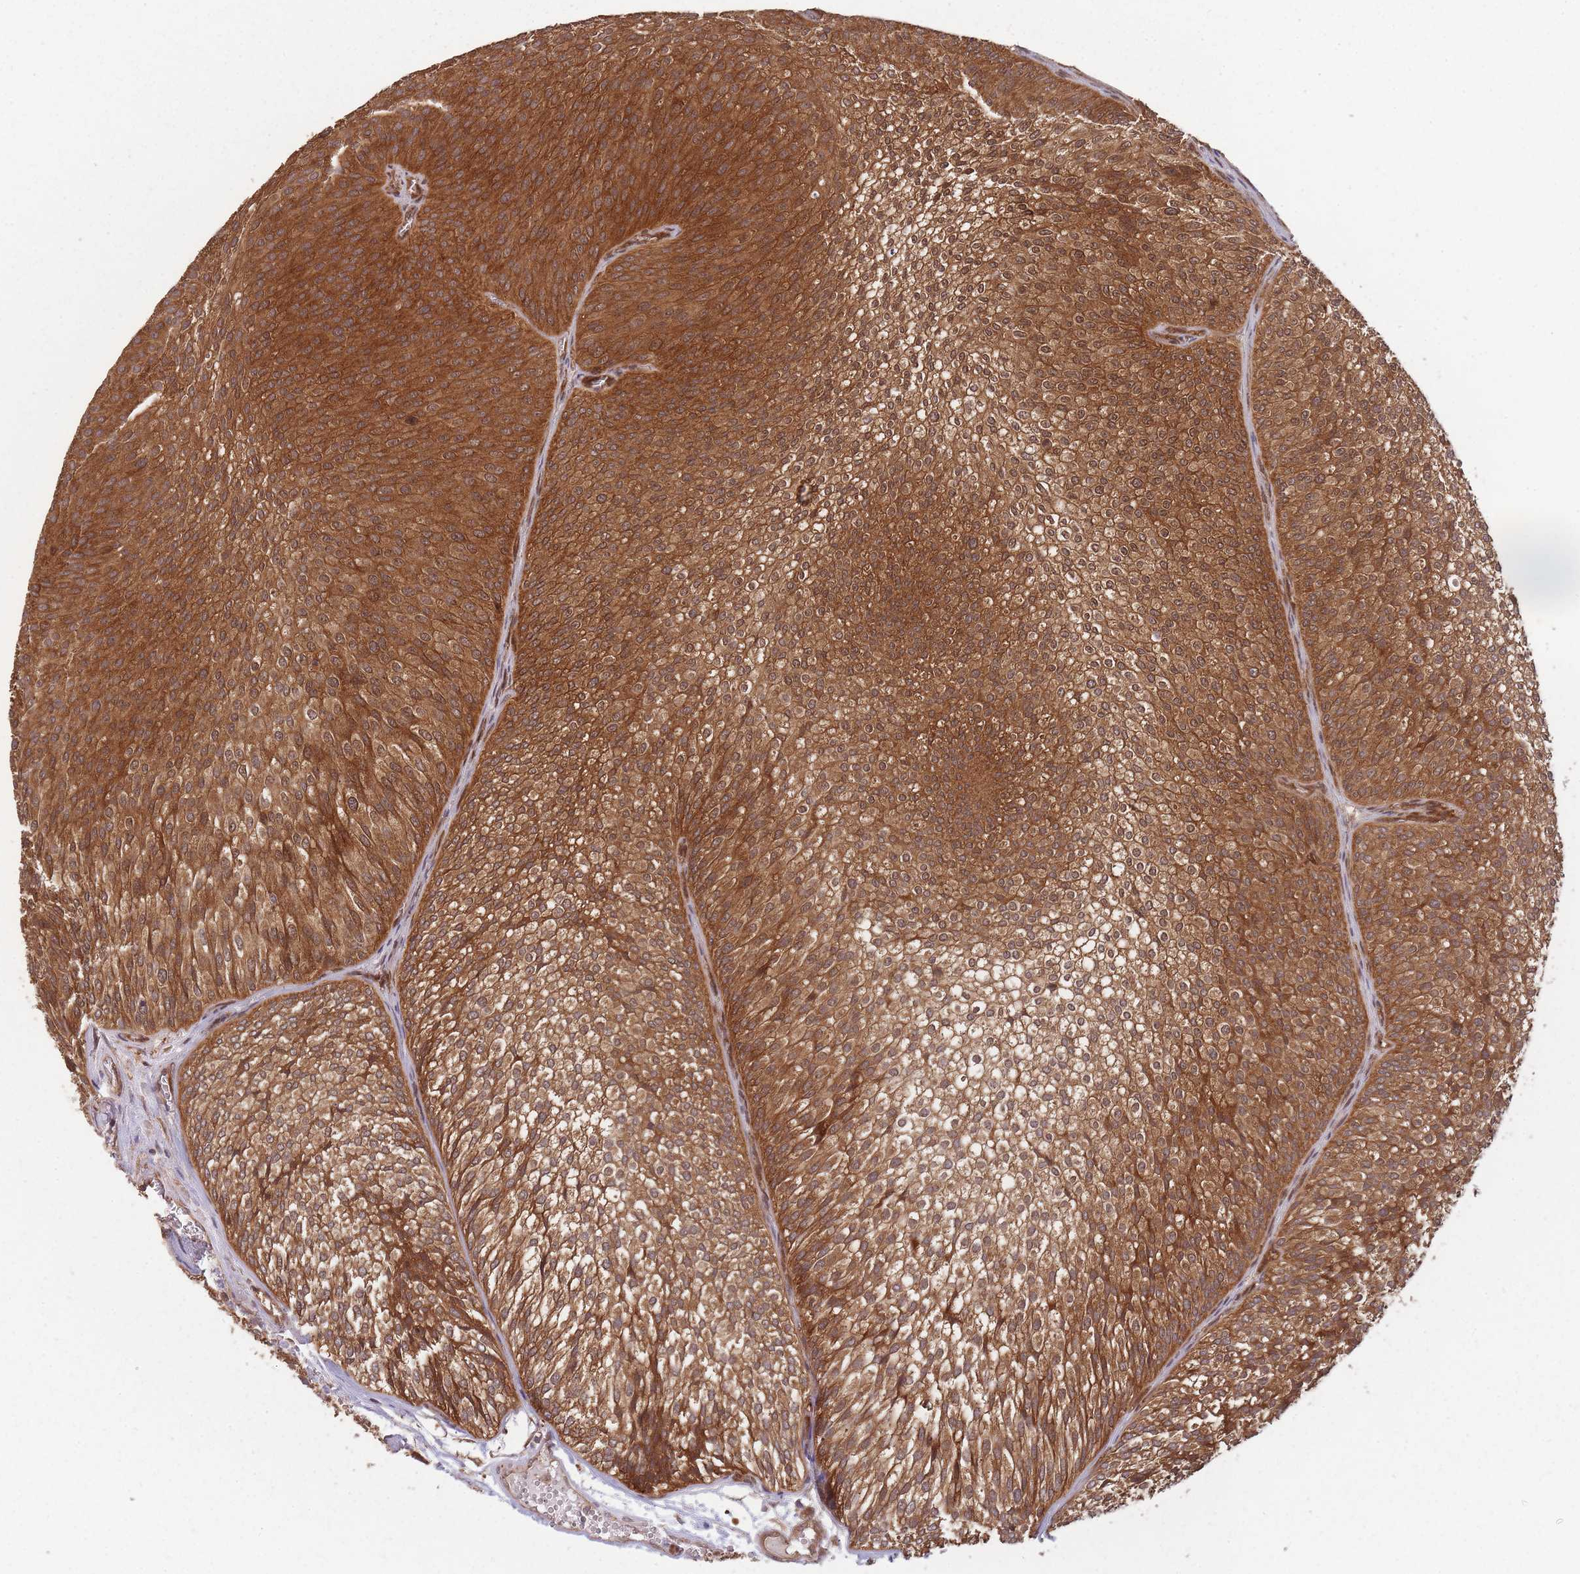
{"staining": {"intensity": "strong", "quantity": ">75%", "location": "cytoplasmic/membranous"}, "tissue": "urothelial cancer", "cell_type": "Tumor cells", "image_type": "cancer", "snomed": [{"axis": "morphology", "description": "Urothelial carcinoma, Low grade"}, {"axis": "topography", "description": "Urinary bladder"}], "caption": "Human urothelial cancer stained with a protein marker shows strong staining in tumor cells.", "gene": "PPP6R3", "patient": {"sex": "male", "age": 91}}